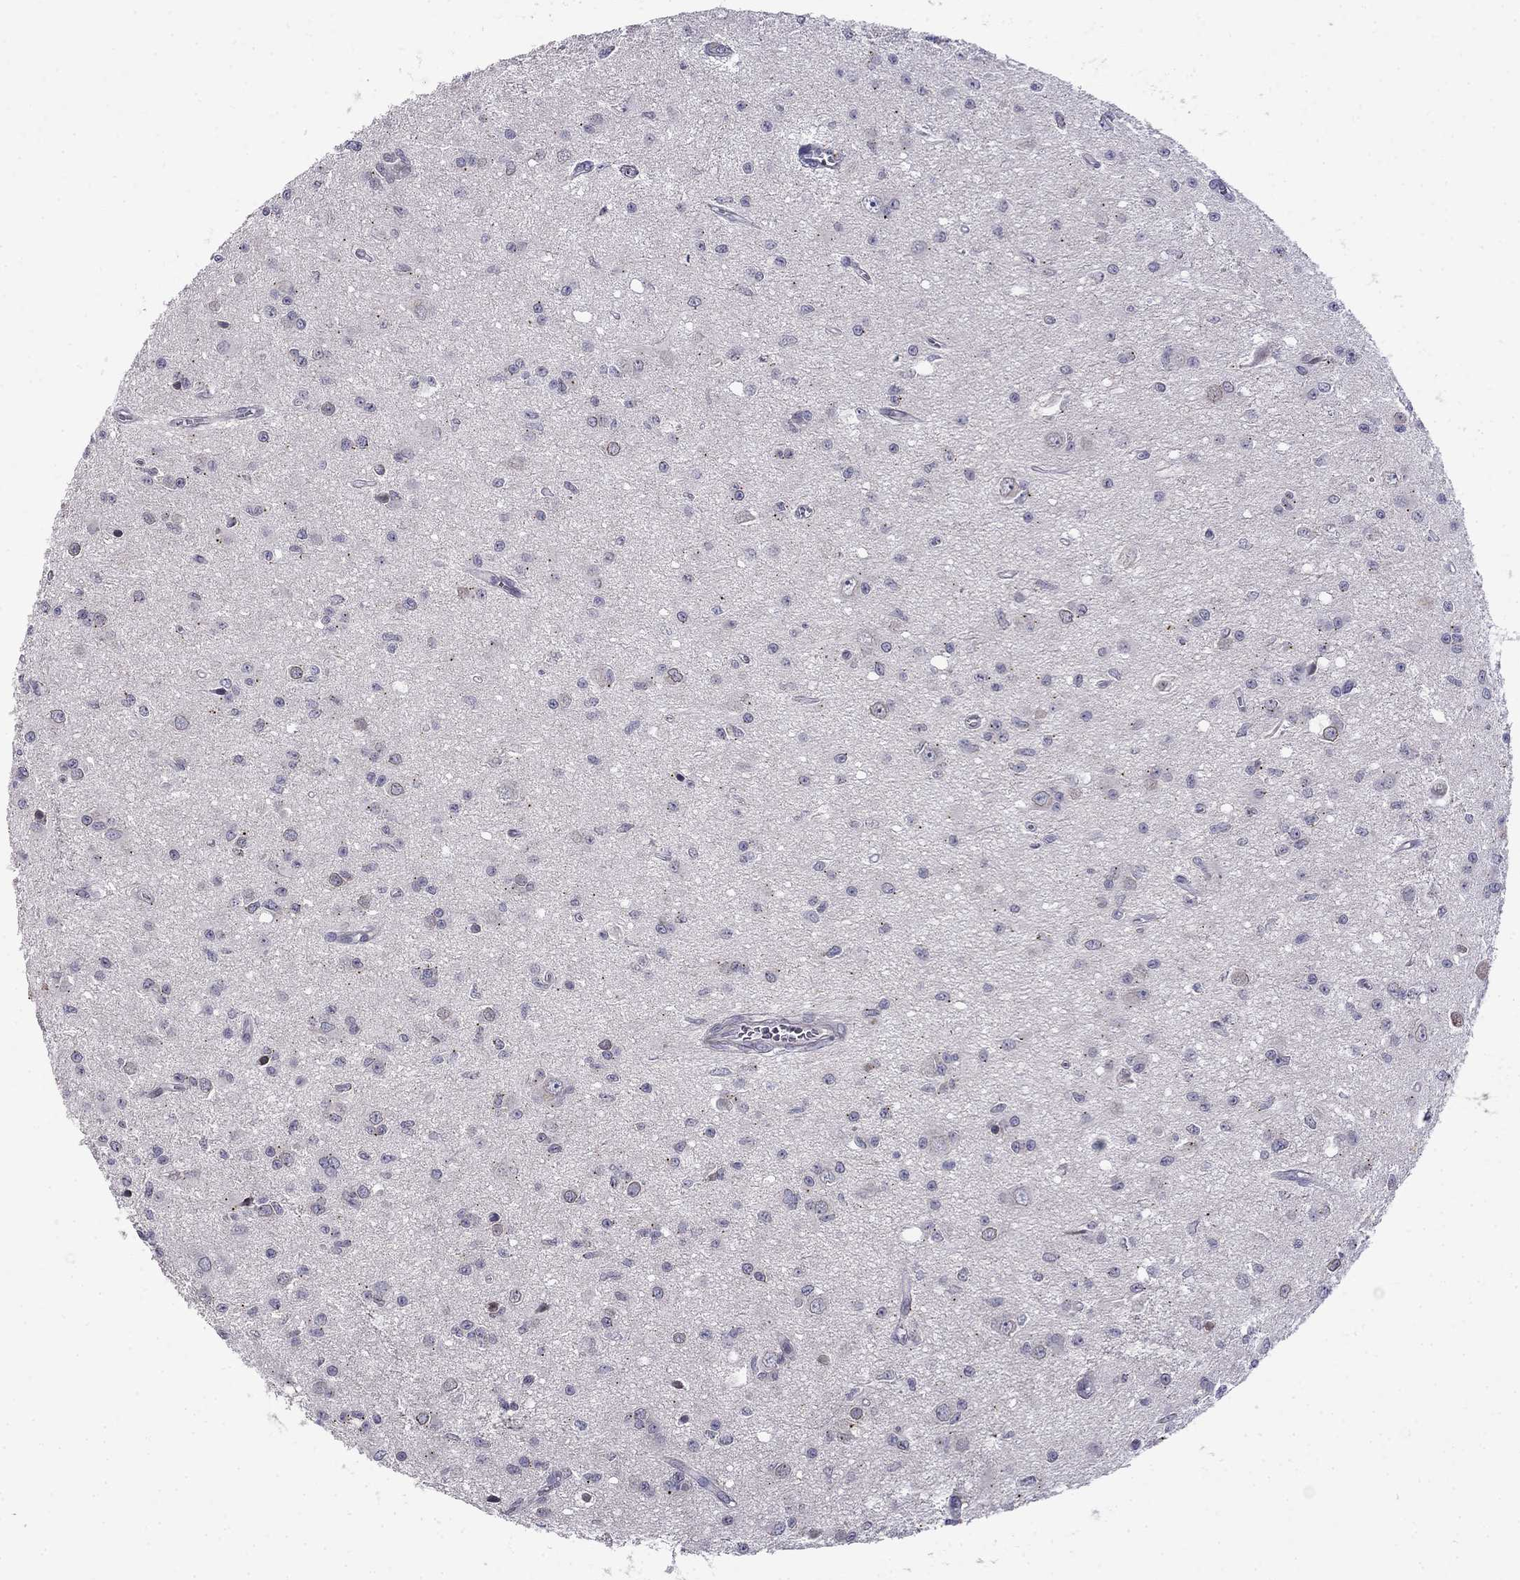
{"staining": {"intensity": "negative", "quantity": "none", "location": "none"}, "tissue": "glioma", "cell_type": "Tumor cells", "image_type": "cancer", "snomed": [{"axis": "morphology", "description": "Glioma, malignant, Low grade"}, {"axis": "topography", "description": "Brain"}], "caption": "Immunohistochemistry histopathology image of neoplastic tissue: glioma stained with DAB shows no significant protein expression in tumor cells. (DAB immunohistochemistry (IHC) visualized using brightfield microscopy, high magnification).", "gene": "PRR18", "patient": {"sex": "female", "age": 45}}